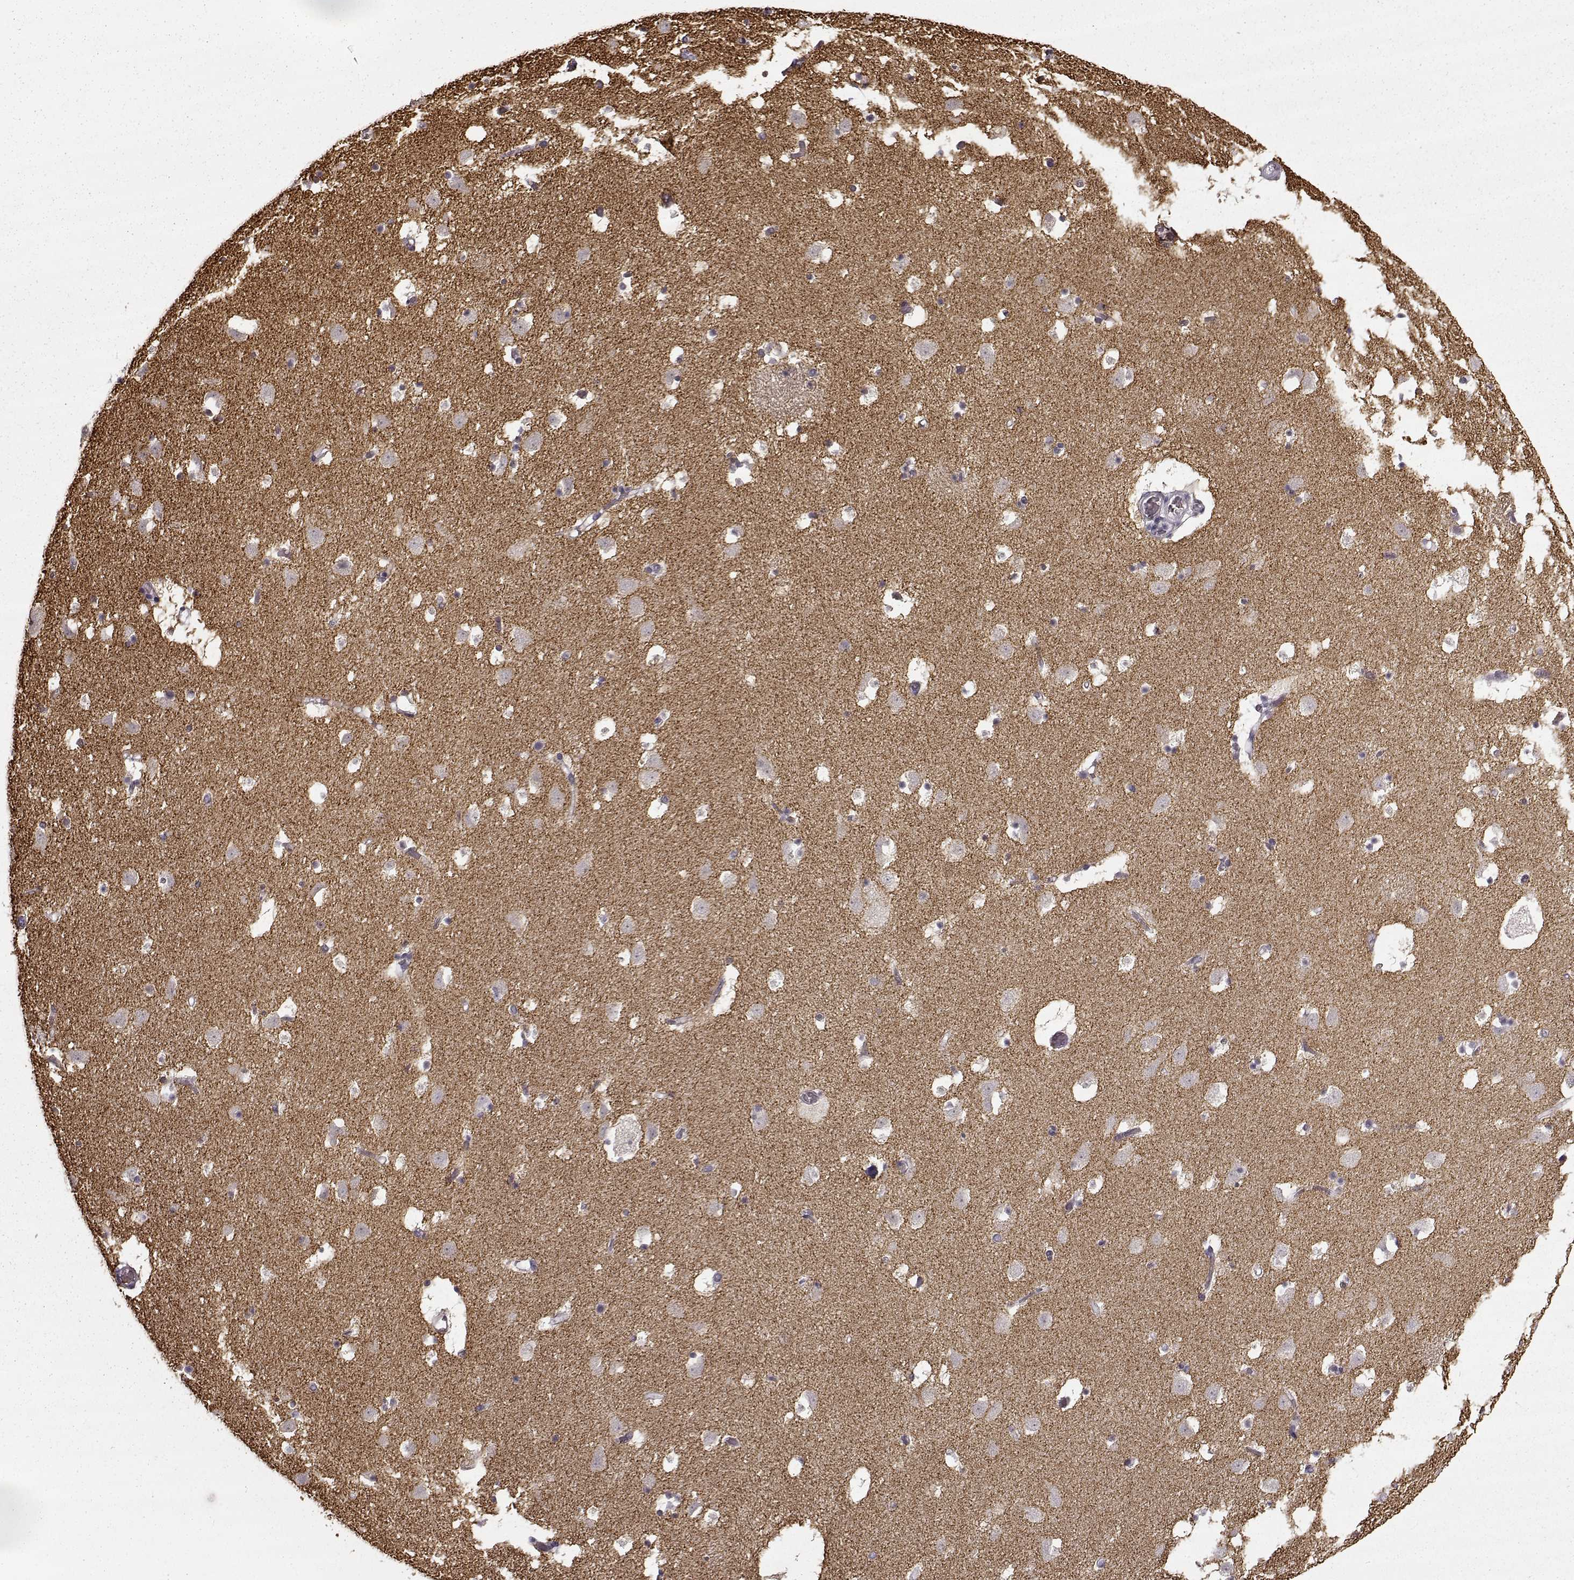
{"staining": {"intensity": "negative", "quantity": "none", "location": "none"}, "tissue": "caudate", "cell_type": "Glial cells", "image_type": "normal", "snomed": [{"axis": "morphology", "description": "Normal tissue, NOS"}, {"axis": "topography", "description": "Lateral ventricle wall"}], "caption": "This is an immunohistochemistry (IHC) photomicrograph of unremarkable human caudate. There is no positivity in glial cells.", "gene": "SNCA", "patient": {"sex": "female", "age": 42}}